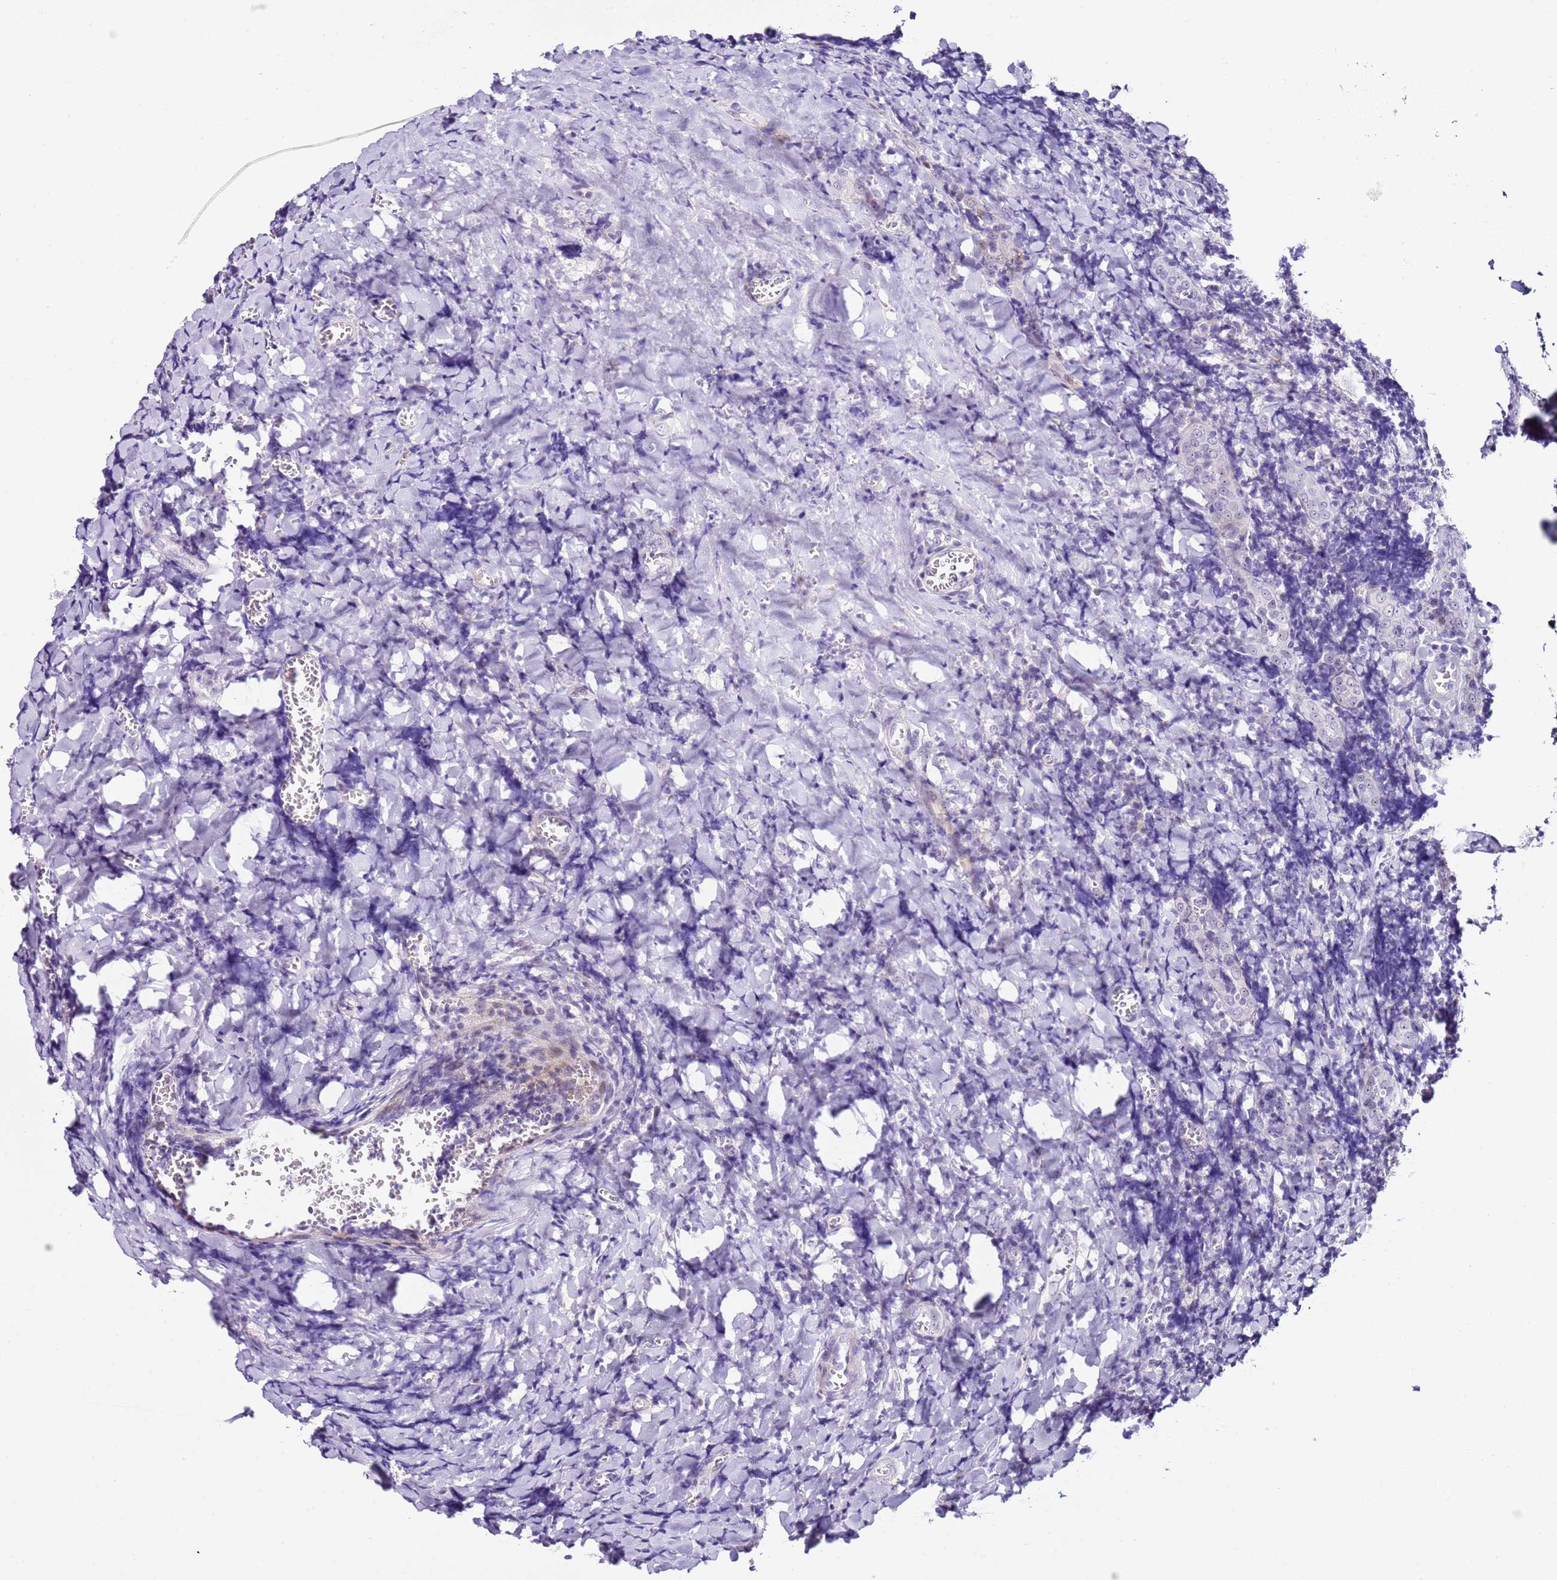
{"staining": {"intensity": "negative", "quantity": "none", "location": "none"}, "tissue": "tonsil", "cell_type": "Germinal center cells", "image_type": "normal", "snomed": [{"axis": "morphology", "description": "Normal tissue, NOS"}, {"axis": "topography", "description": "Tonsil"}], "caption": "Immunohistochemical staining of normal tonsil exhibits no significant expression in germinal center cells.", "gene": "HGD", "patient": {"sex": "male", "age": 27}}